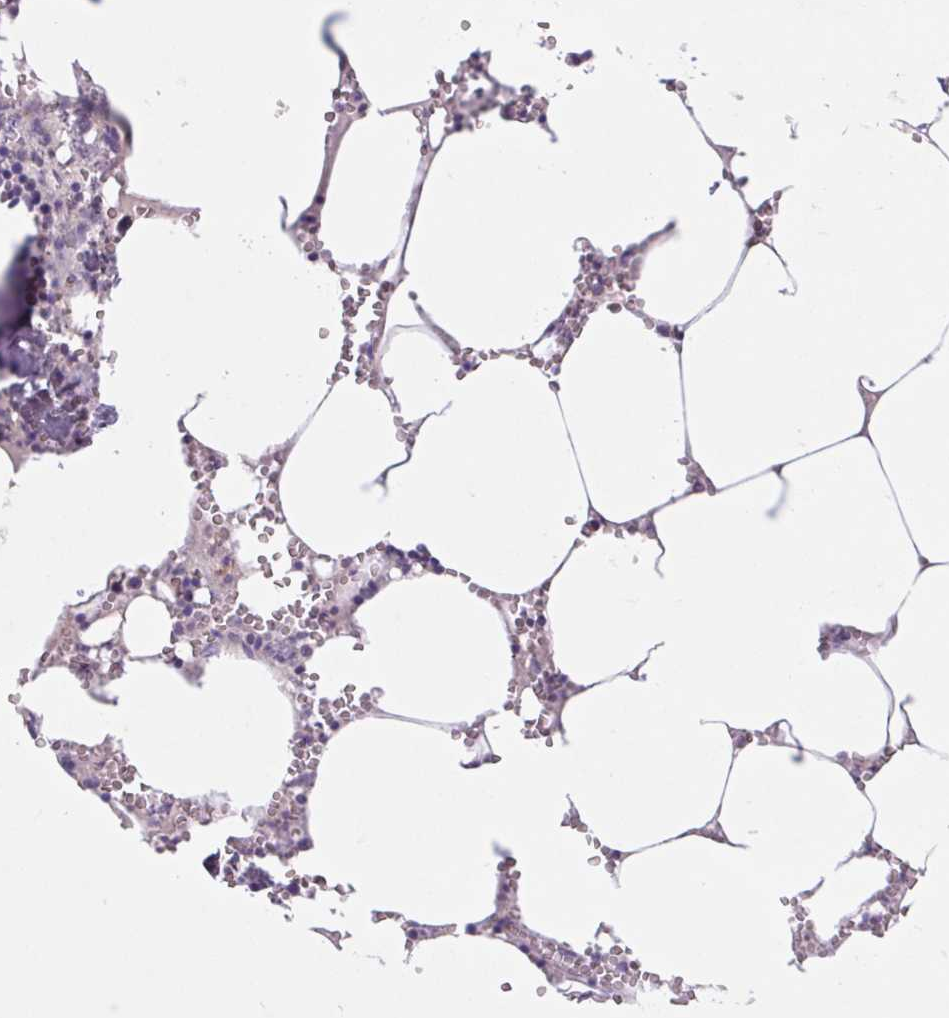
{"staining": {"intensity": "moderate", "quantity": "25%-75%", "location": "cytoplasmic/membranous,nuclear"}, "tissue": "bone marrow", "cell_type": "Hematopoietic cells", "image_type": "normal", "snomed": [{"axis": "morphology", "description": "Normal tissue, NOS"}, {"axis": "topography", "description": "Bone marrow"}], "caption": "The immunohistochemical stain shows moderate cytoplasmic/membranous,nuclear positivity in hematopoietic cells of normal bone marrow.", "gene": "DPPA5", "patient": {"sex": "male", "age": 54}}